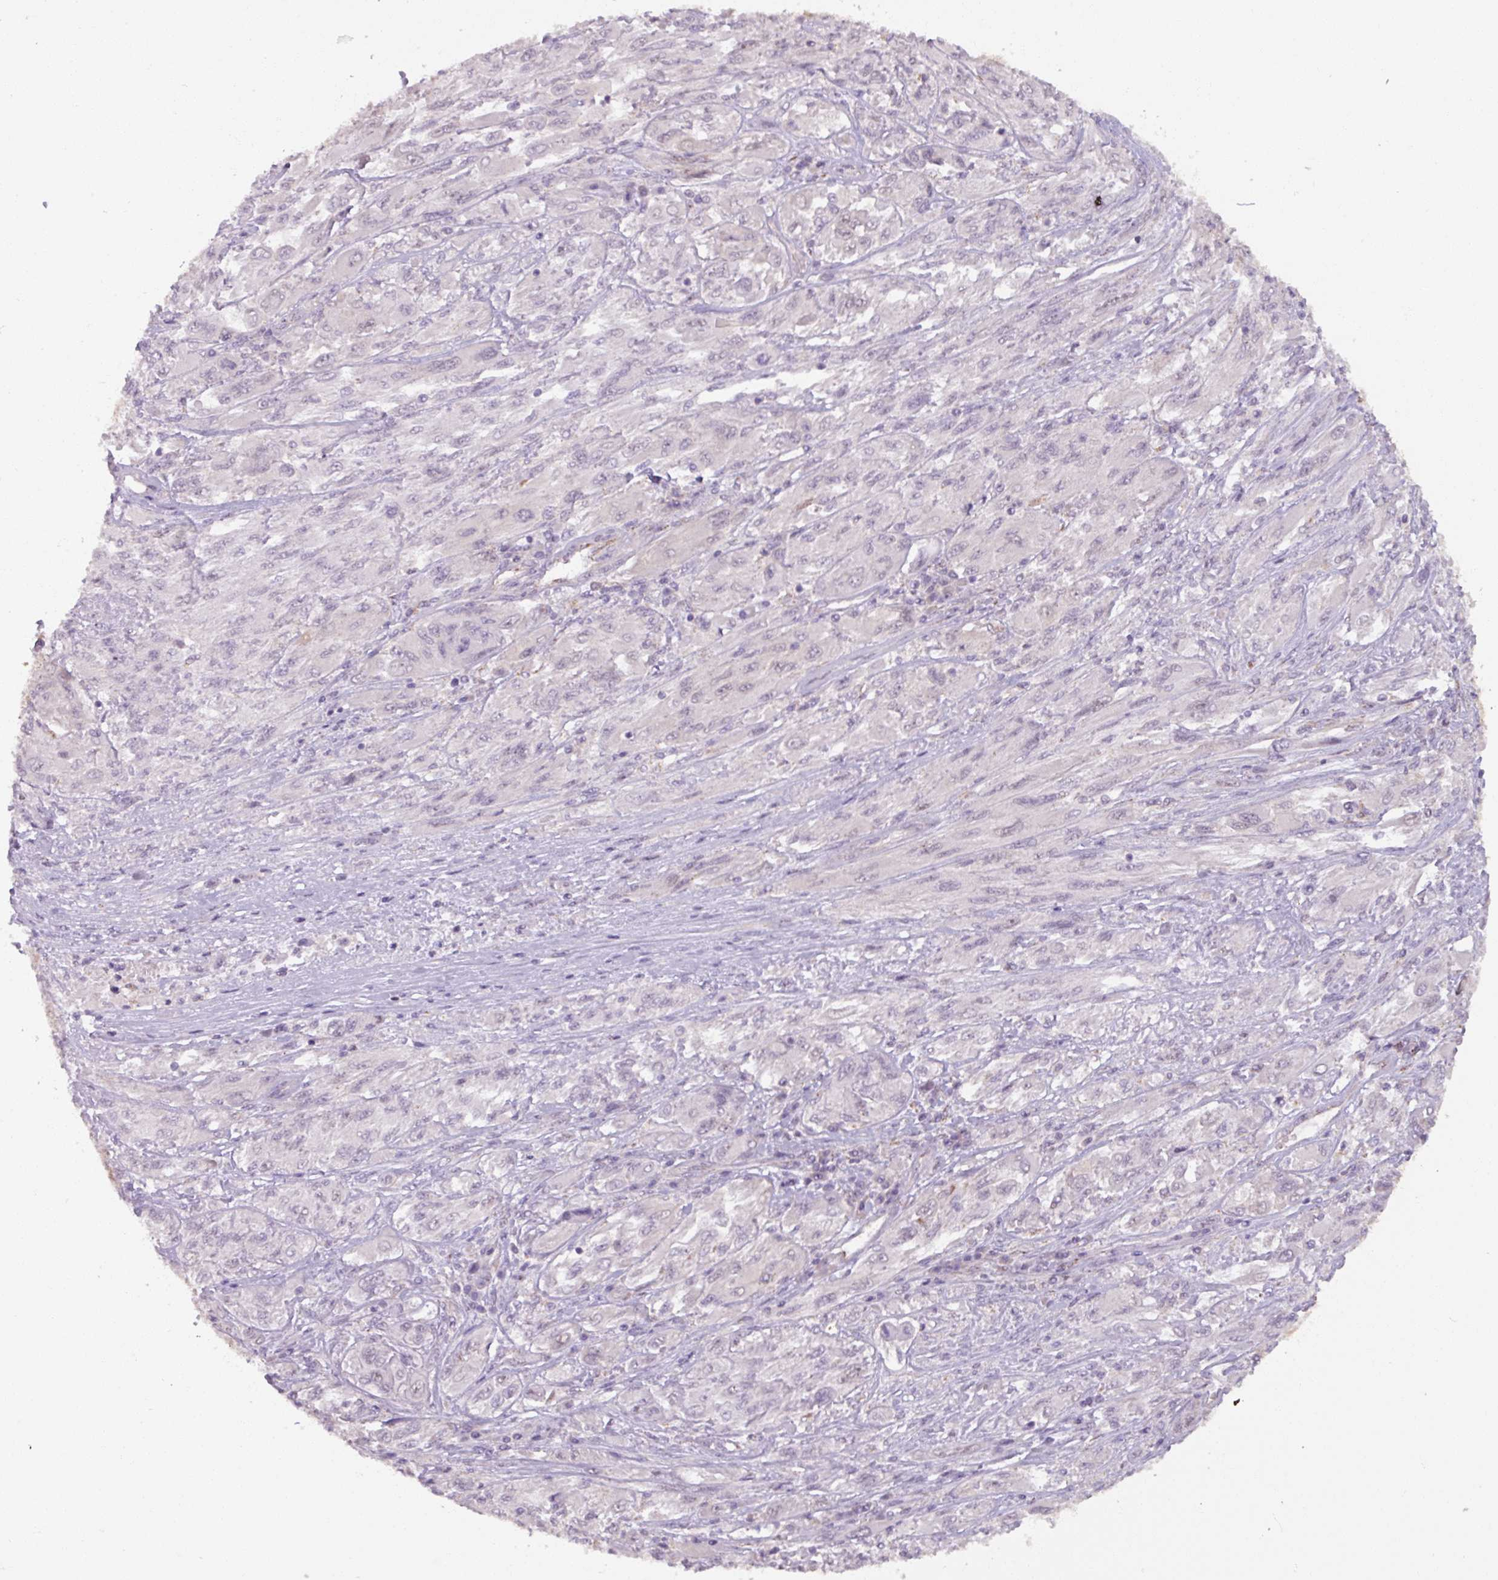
{"staining": {"intensity": "negative", "quantity": "none", "location": "none"}, "tissue": "melanoma", "cell_type": "Tumor cells", "image_type": "cancer", "snomed": [{"axis": "morphology", "description": "Malignant melanoma, NOS"}, {"axis": "topography", "description": "Skin"}], "caption": "A micrograph of human melanoma is negative for staining in tumor cells. The staining was performed using DAB to visualize the protein expression in brown, while the nuclei were stained in blue with hematoxylin (Magnification: 20x).", "gene": "PNMA6A", "patient": {"sex": "female", "age": 91}}